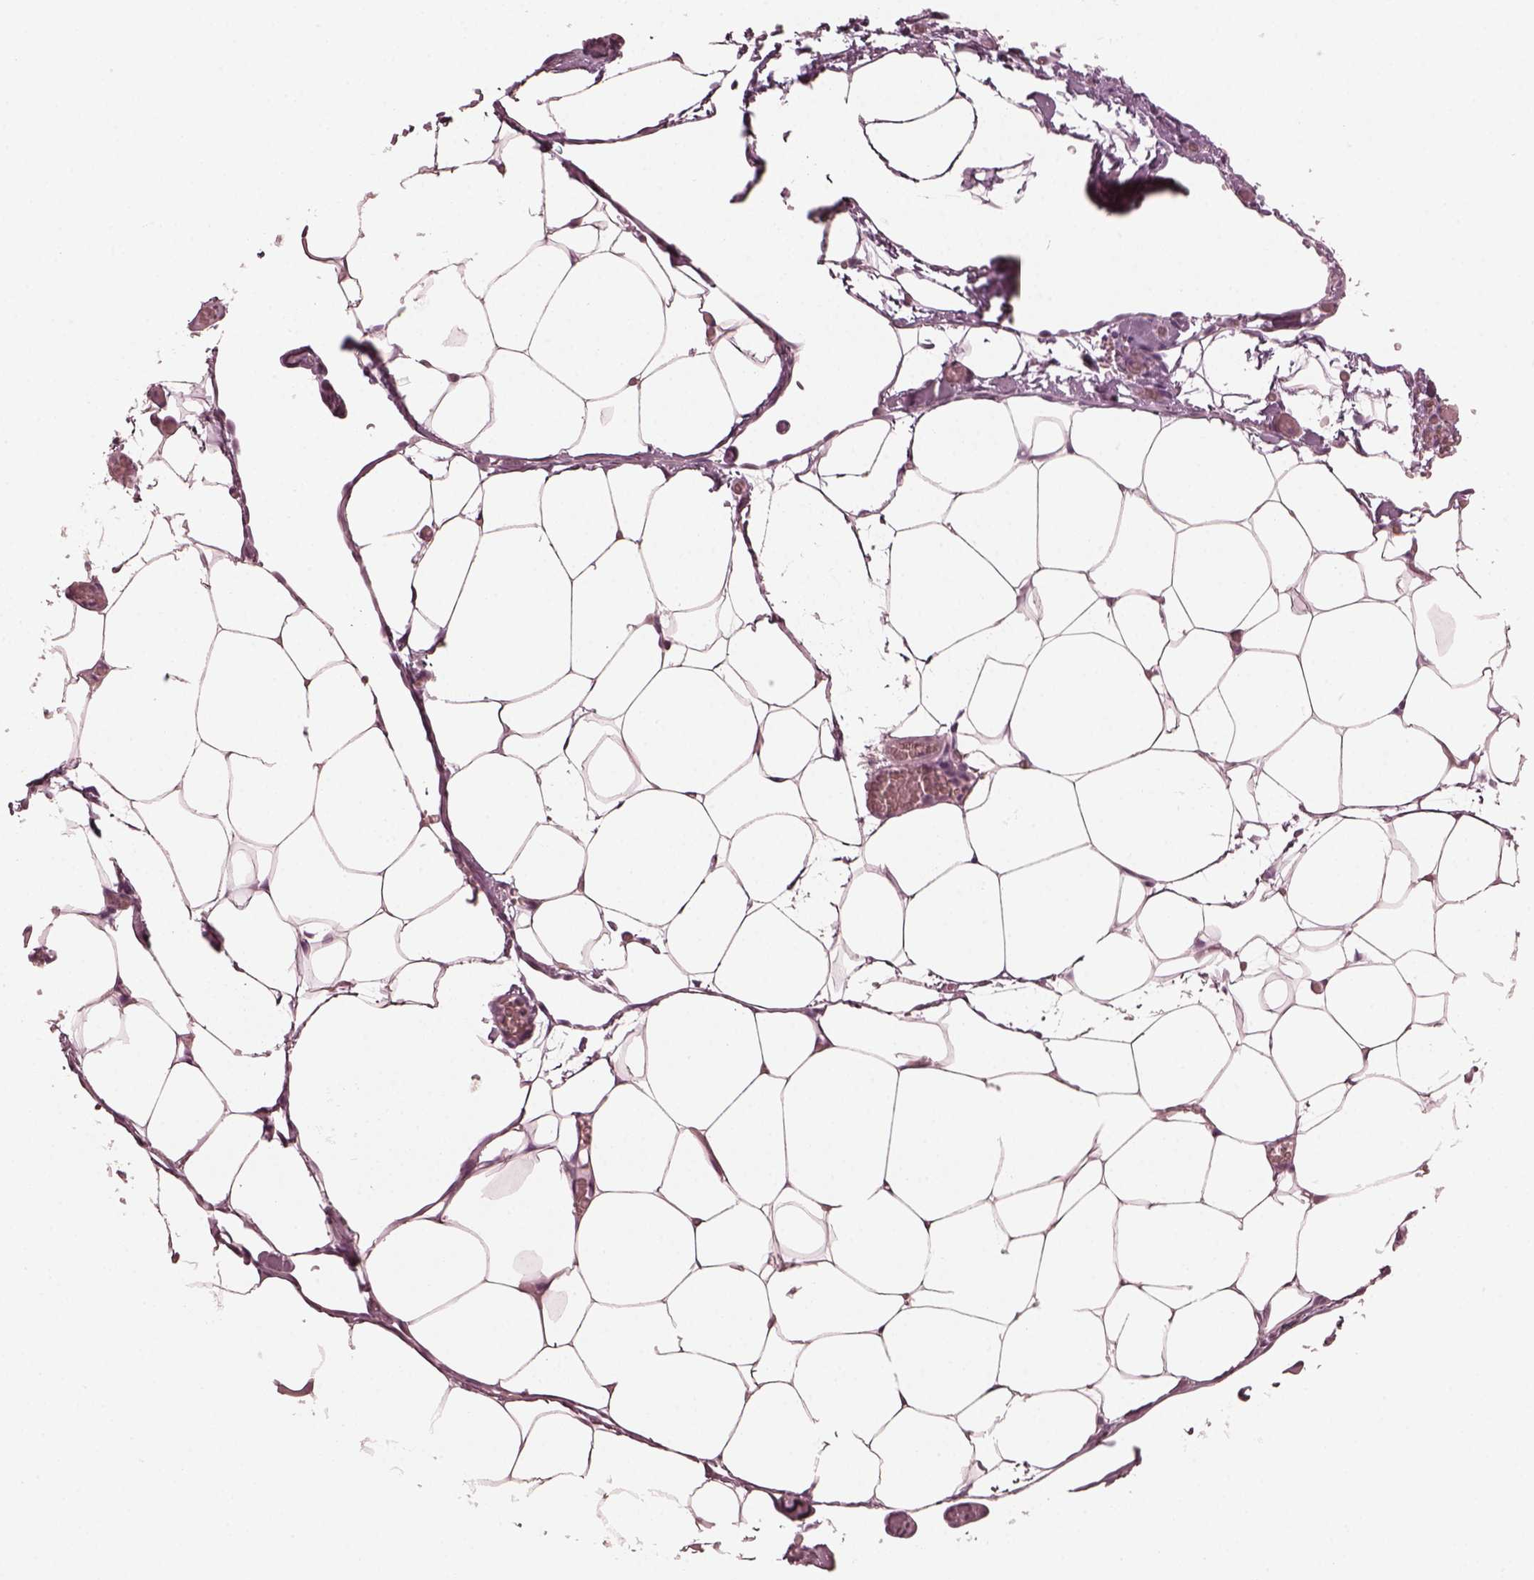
{"staining": {"intensity": "negative", "quantity": "none", "location": "none"}, "tissue": "adipose tissue", "cell_type": "Adipocytes", "image_type": "normal", "snomed": [{"axis": "morphology", "description": "Normal tissue, NOS"}, {"axis": "topography", "description": "Adipose tissue"}], "caption": "A photomicrograph of human adipose tissue is negative for staining in adipocytes. (DAB immunohistochemistry (IHC) visualized using brightfield microscopy, high magnification).", "gene": "CCDC170", "patient": {"sex": "male", "age": 57}}